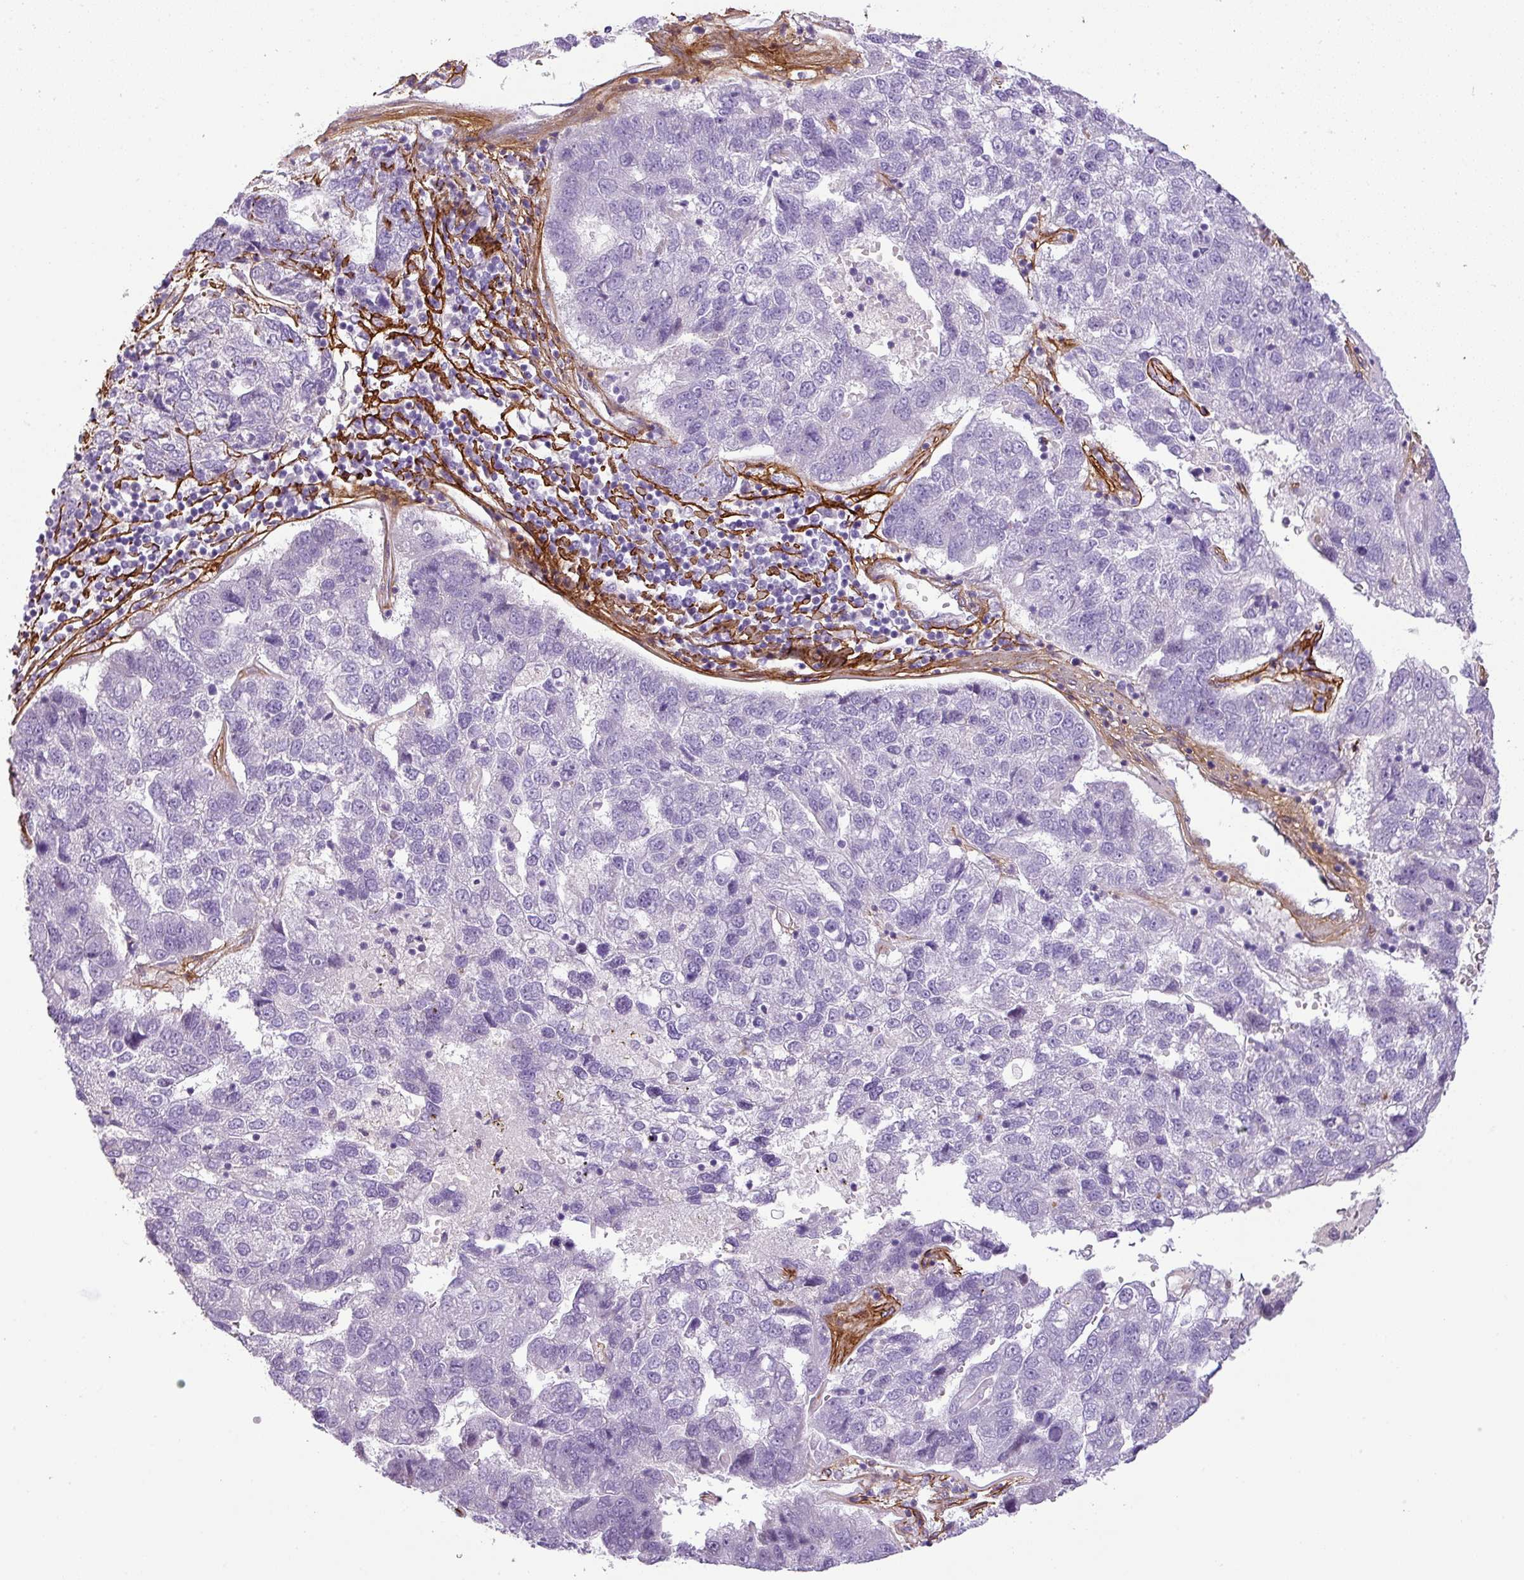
{"staining": {"intensity": "negative", "quantity": "none", "location": "none"}, "tissue": "pancreatic cancer", "cell_type": "Tumor cells", "image_type": "cancer", "snomed": [{"axis": "morphology", "description": "Adenocarcinoma, NOS"}, {"axis": "topography", "description": "Pancreas"}], "caption": "Tumor cells show no significant protein positivity in pancreatic cancer.", "gene": "PARD6G", "patient": {"sex": "female", "age": 61}}